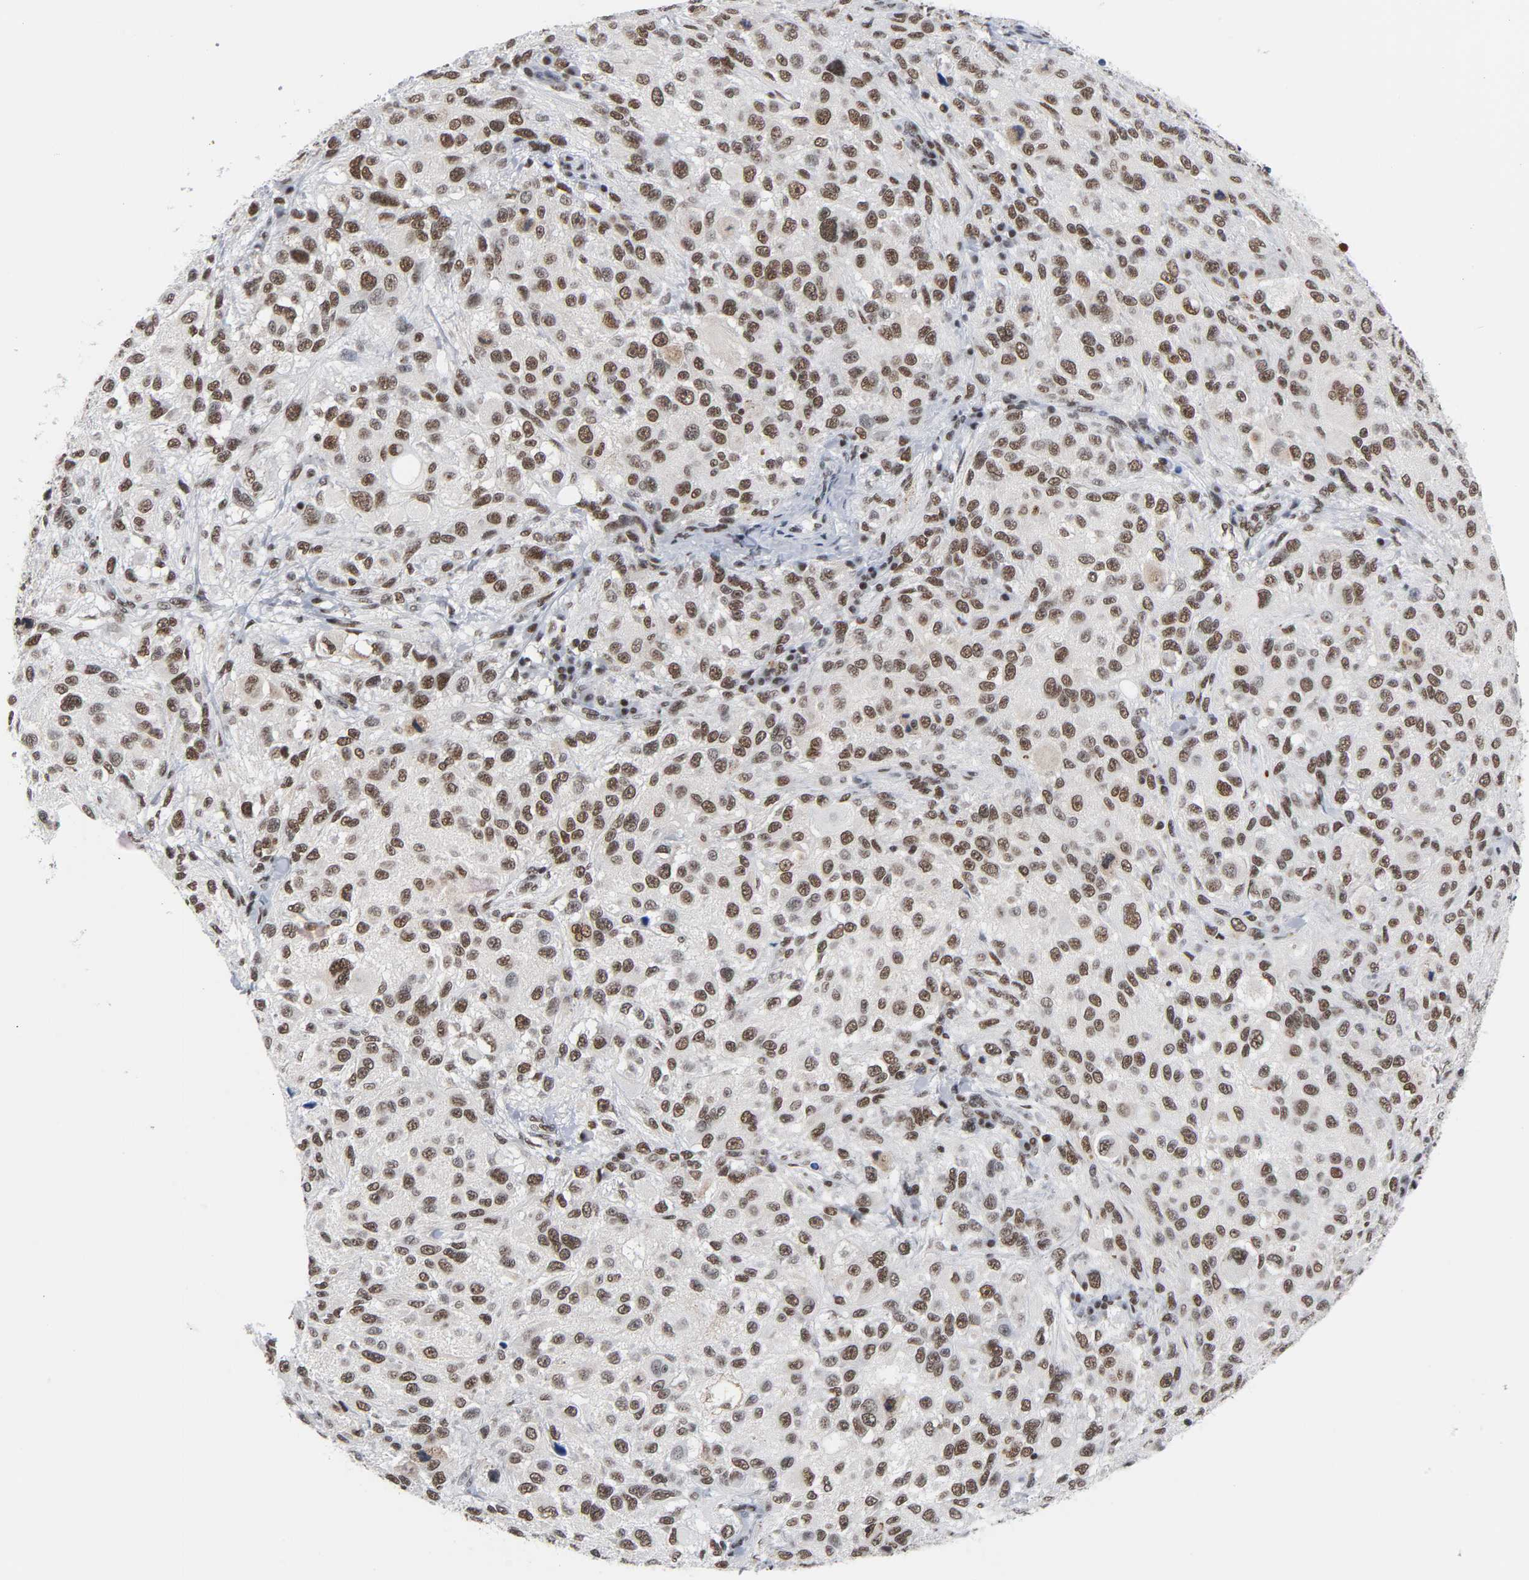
{"staining": {"intensity": "moderate", "quantity": ">75%", "location": "nuclear"}, "tissue": "melanoma", "cell_type": "Tumor cells", "image_type": "cancer", "snomed": [{"axis": "morphology", "description": "Necrosis, NOS"}, {"axis": "morphology", "description": "Malignant melanoma, NOS"}, {"axis": "topography", "description": "Skin"}], "caption": "Moderate nuclear positivity for a protein is identified in about >75% of tumor cells of malignant melanoma using immunohistochemistry.", "gene": "CSTF2", "patient": {"sex": "female", "age": 87}}